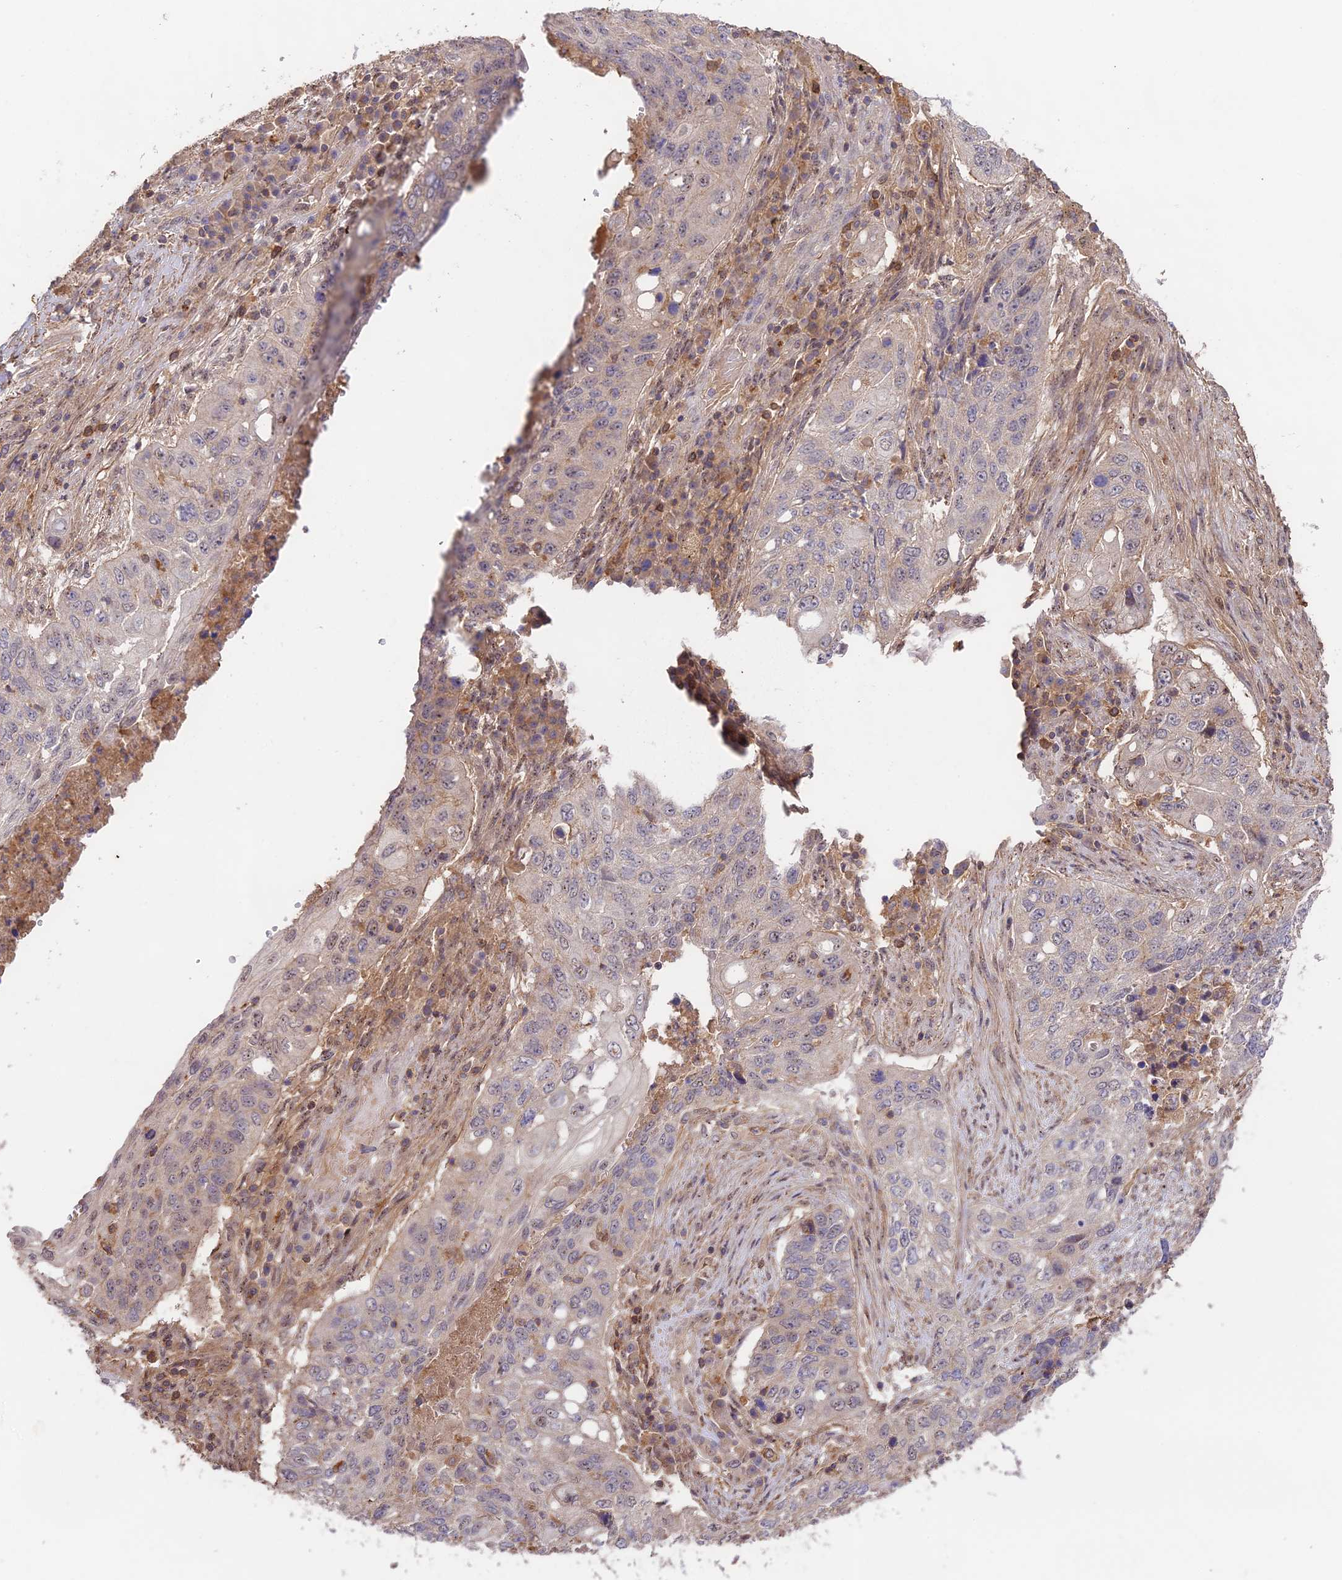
{"staining": {"intensity": "weak", "quantity": "<25%", "location": "nuclear"}, "tissue": "lung cancer", "cell_type": "Tumor cells", "image_type": "cancer", "snomed": [{"axis": "morphology", "description": "Squamous cell carcinoma, NOS"}, {"axis": "topography", "description": "Lung"}], "caption": "This is a photomicrograph of IHC staining of squamous cell carcinoma (lung), which shows no expression in tumor cells. The staining is performed using DAB (3,3'-diaminobenzidine) brown chromogen with nuclei counter-stained in using hematoxylin.", "gene": "CLCF1", "patient": {"sex": "female", "age": 63}}